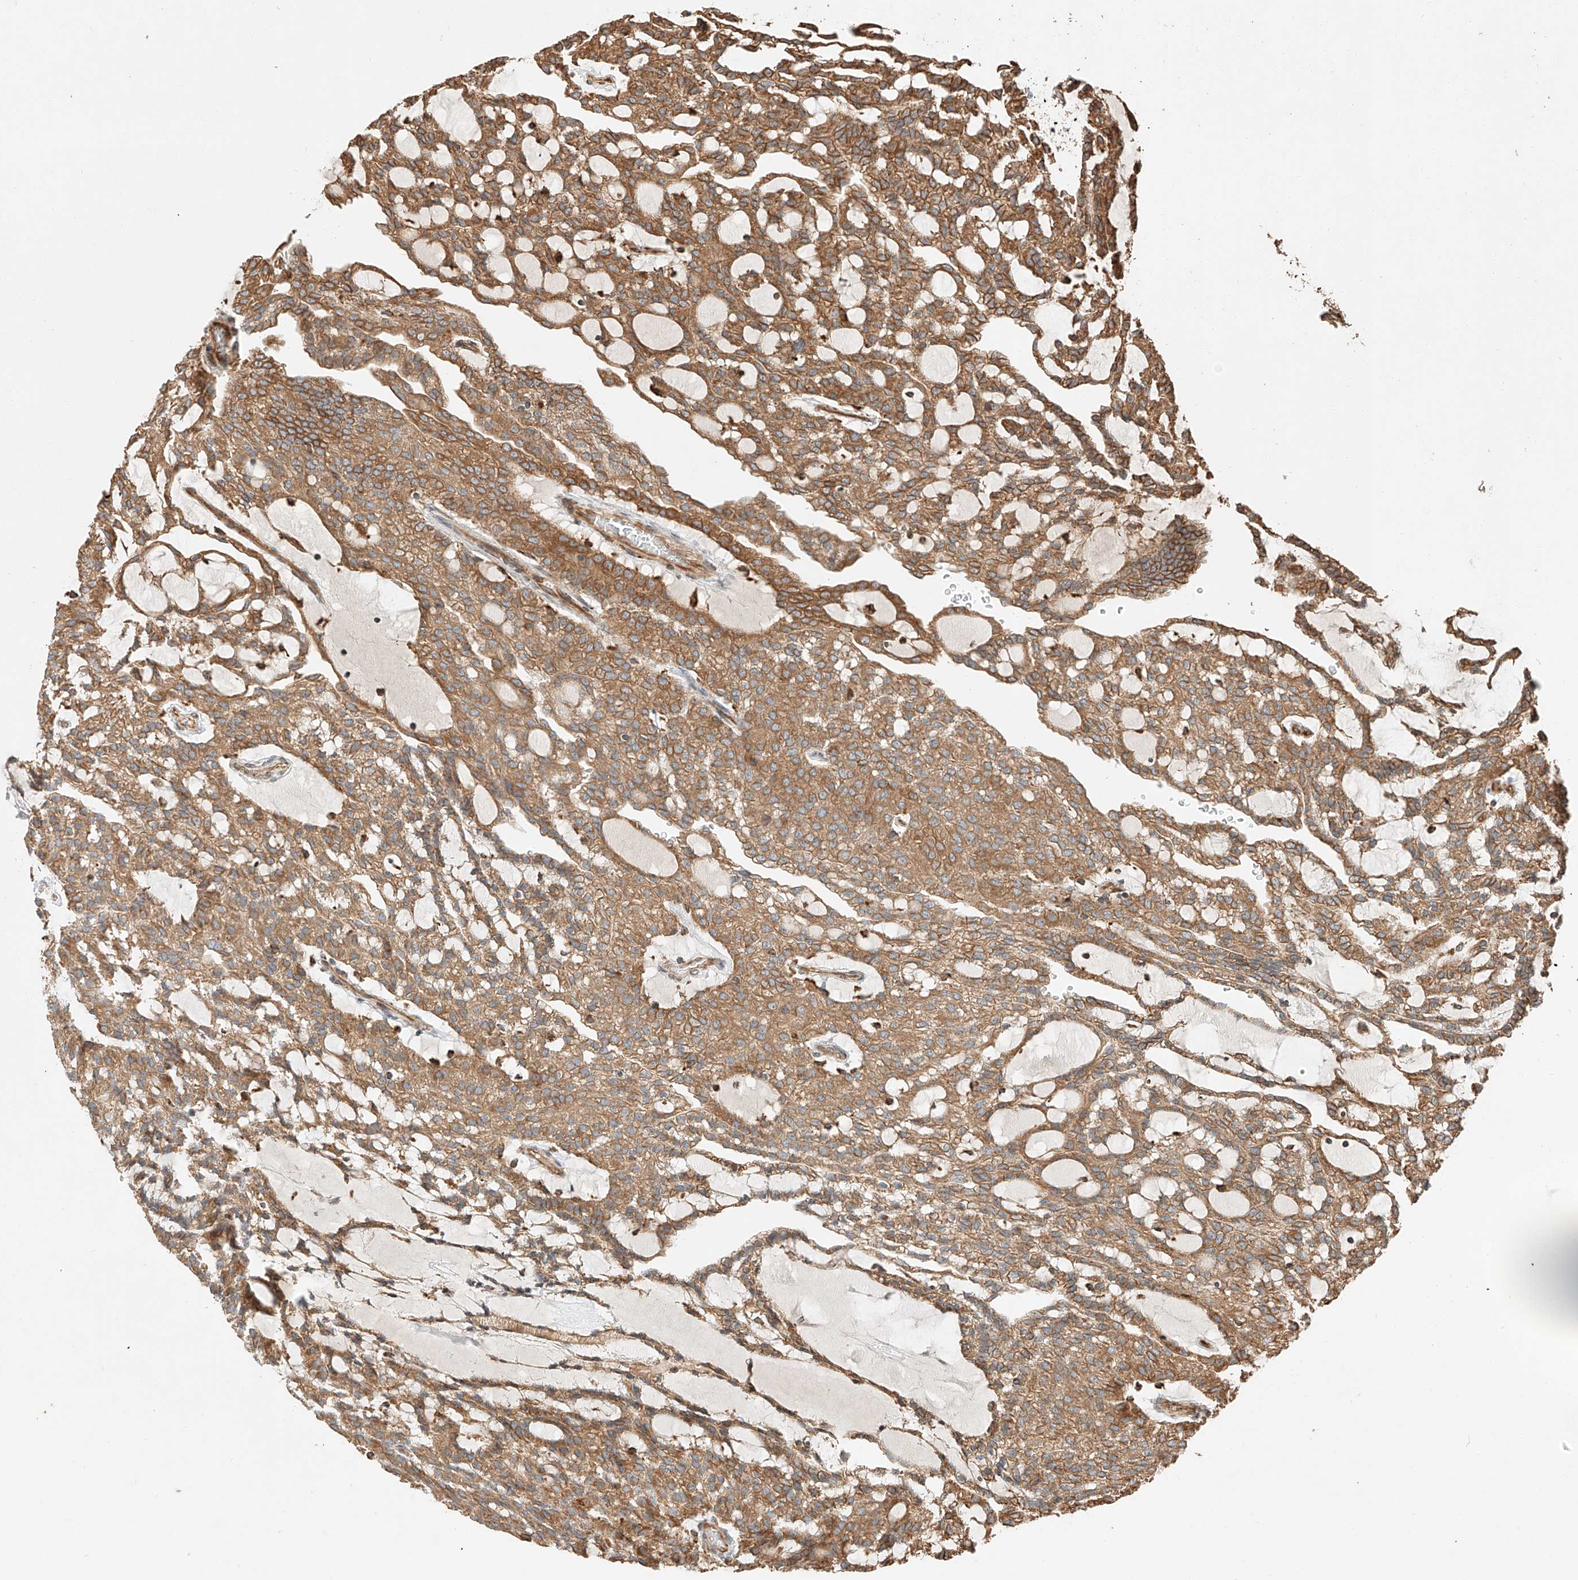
{"staining": {"intensity": "moderate", "quantity": ">75%", "location": "cytoplasmic/membranous"}, "tissue": "renal cancer", "cell_type": "Tumor cells", "image_type": "cancer", "snomed": [{"axis": "morphology", "description": "Adenocarcinoma, NOS"}, {"axis": "topography", "description": "Kidney"}], "caption": "Renal cancer (adenocarcinoma) stained with DAB (3,3'-diaminobenzidine) IHC reveals medium levels of moderate cytoplasmic/membranous expression in approximately >75% of tumor cells. (brown staining indicates protein expression, while blue staining denotes nuclei).", "gene": "ZNF84", "patient": {"sex": "male", "age": 63}}